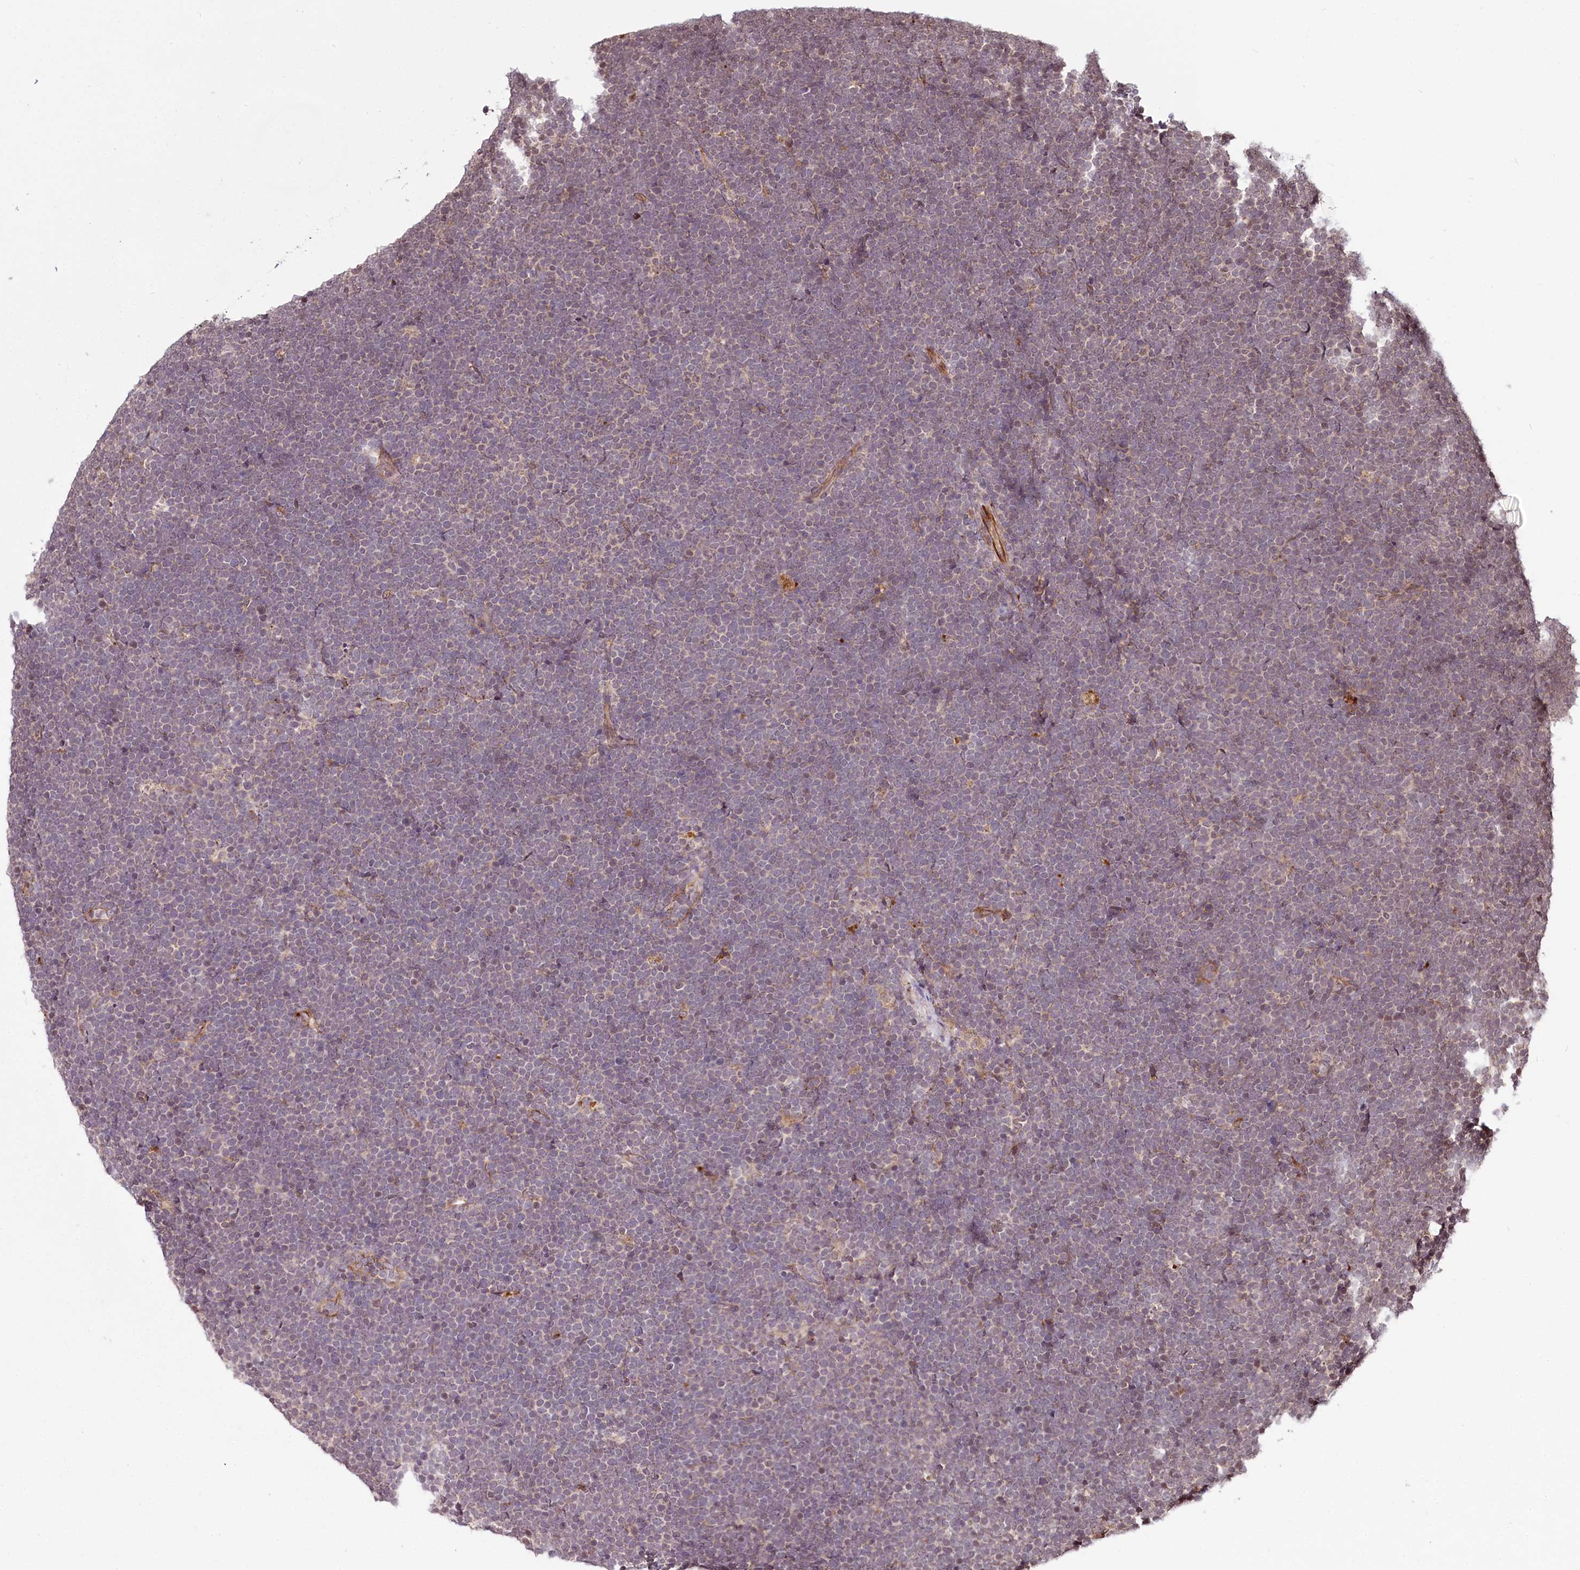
{"staining": {"intensity": "negative", "quantity": "none", "location": "none"}, "tissue": "lymphoma", "cell_type": "Tumor cells", "image_type": "cancer", "snomed": [{"axis": "morphology", "description": "Malignant lymphoma, non-Hodgkin's type, High grade"}, {"axis": "topography", "description": "Lymph node"}], "caption": "High-grade malignant lymphoma, non-Hodgkin's type was stained to show a protein in brown. There is no significant staining in tumor cells.", "gene": "HOXC8", "patient": {"sex": "male", "age": 13}}